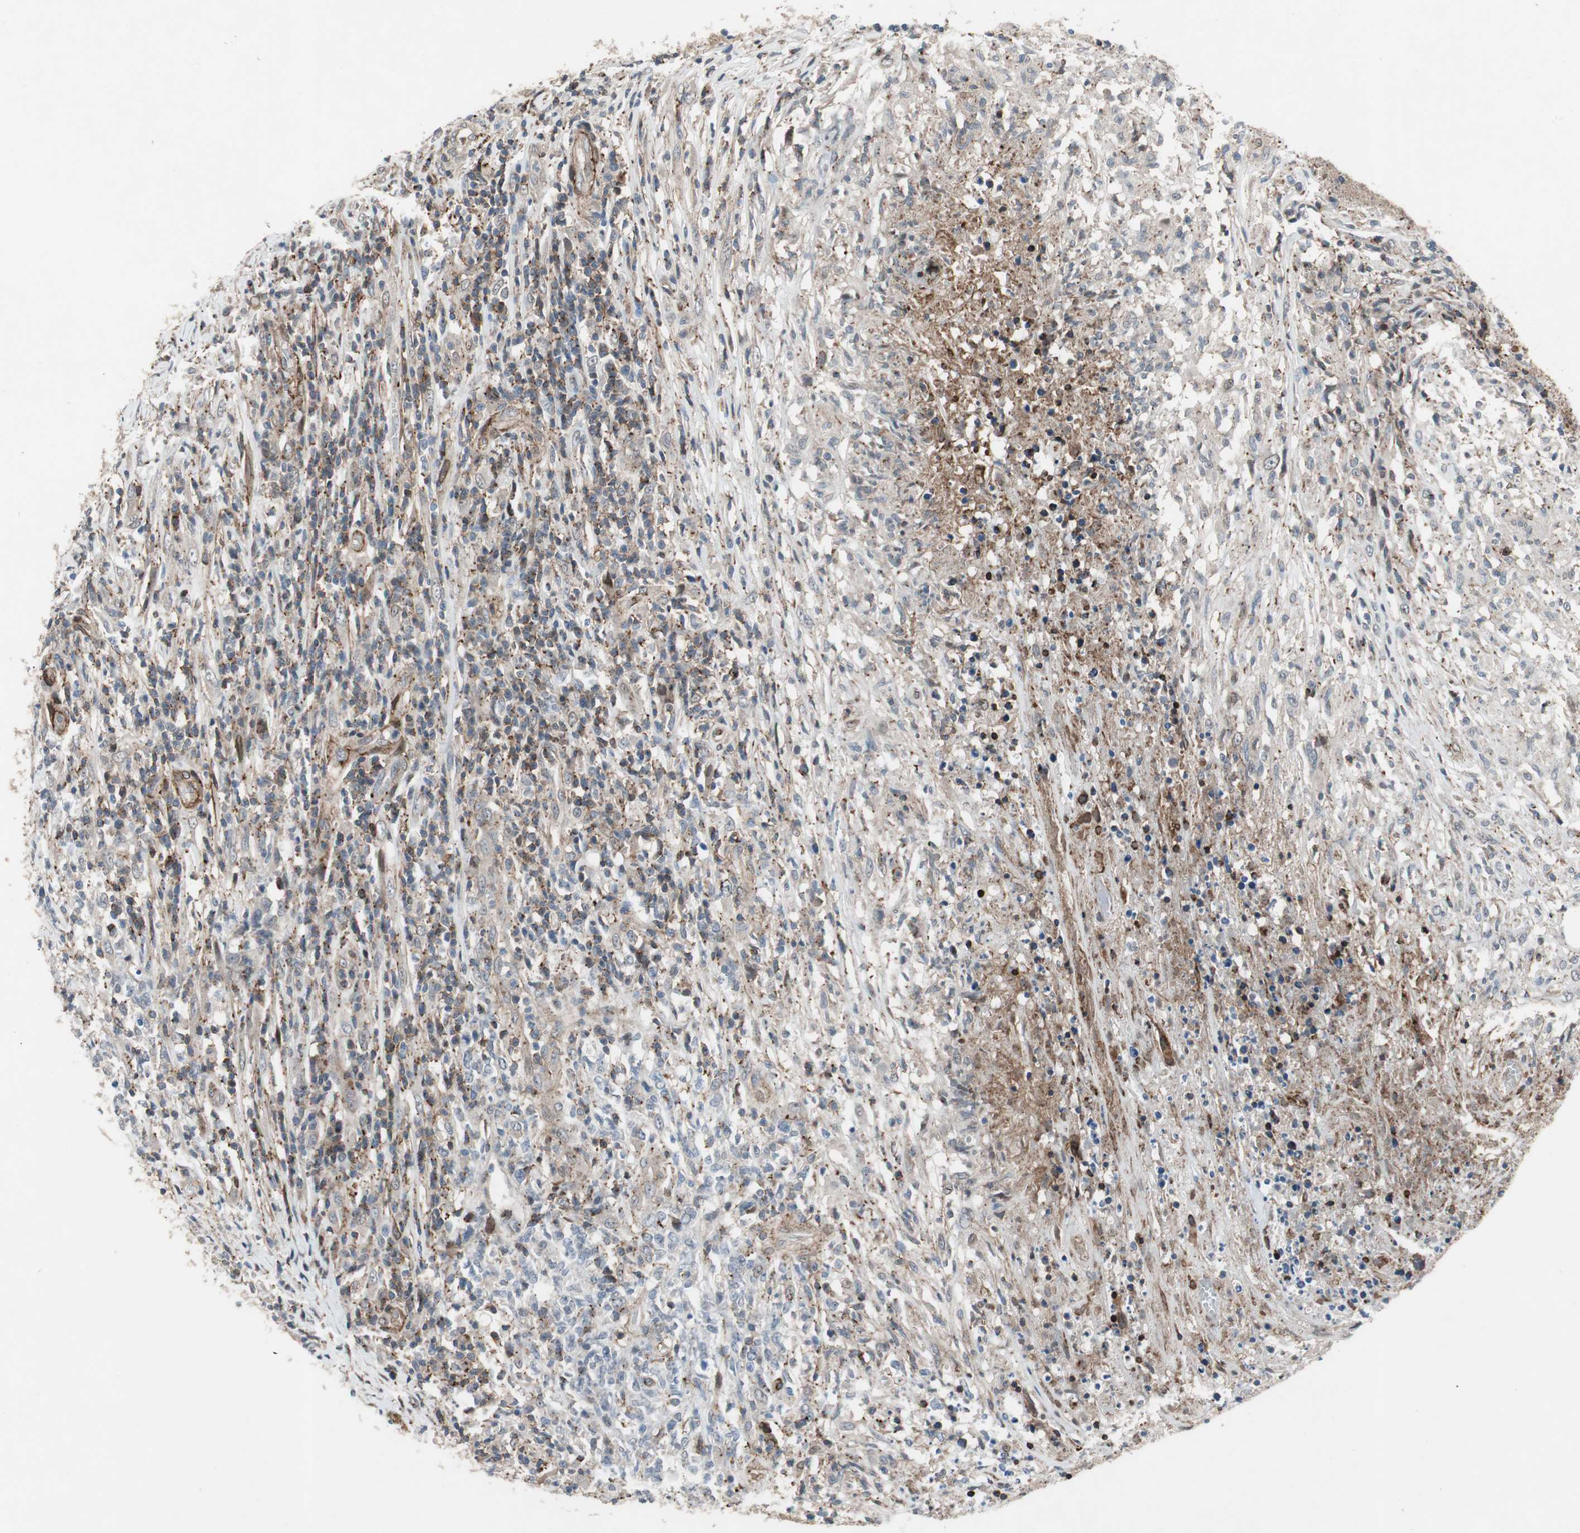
{"staining": {"intensity": "negative", "quantity": "none", "location": "none"}, "tissue": "lymphoma", "cell_type": "Tumor cells", "image_type": "cancer", "snomed": [{"axis": "morphology", "description": "Malignant lymphoma, non-Hodgkin's type, High grade"}, {"axis": "topography", "description": "Lymph node"}], "caption": "Lymphoma was stained to show a protein in brown. There is no significant expression in tumor cells.", "gene": "GRHL1", "patient": {"sex": "female", "age": 84}}